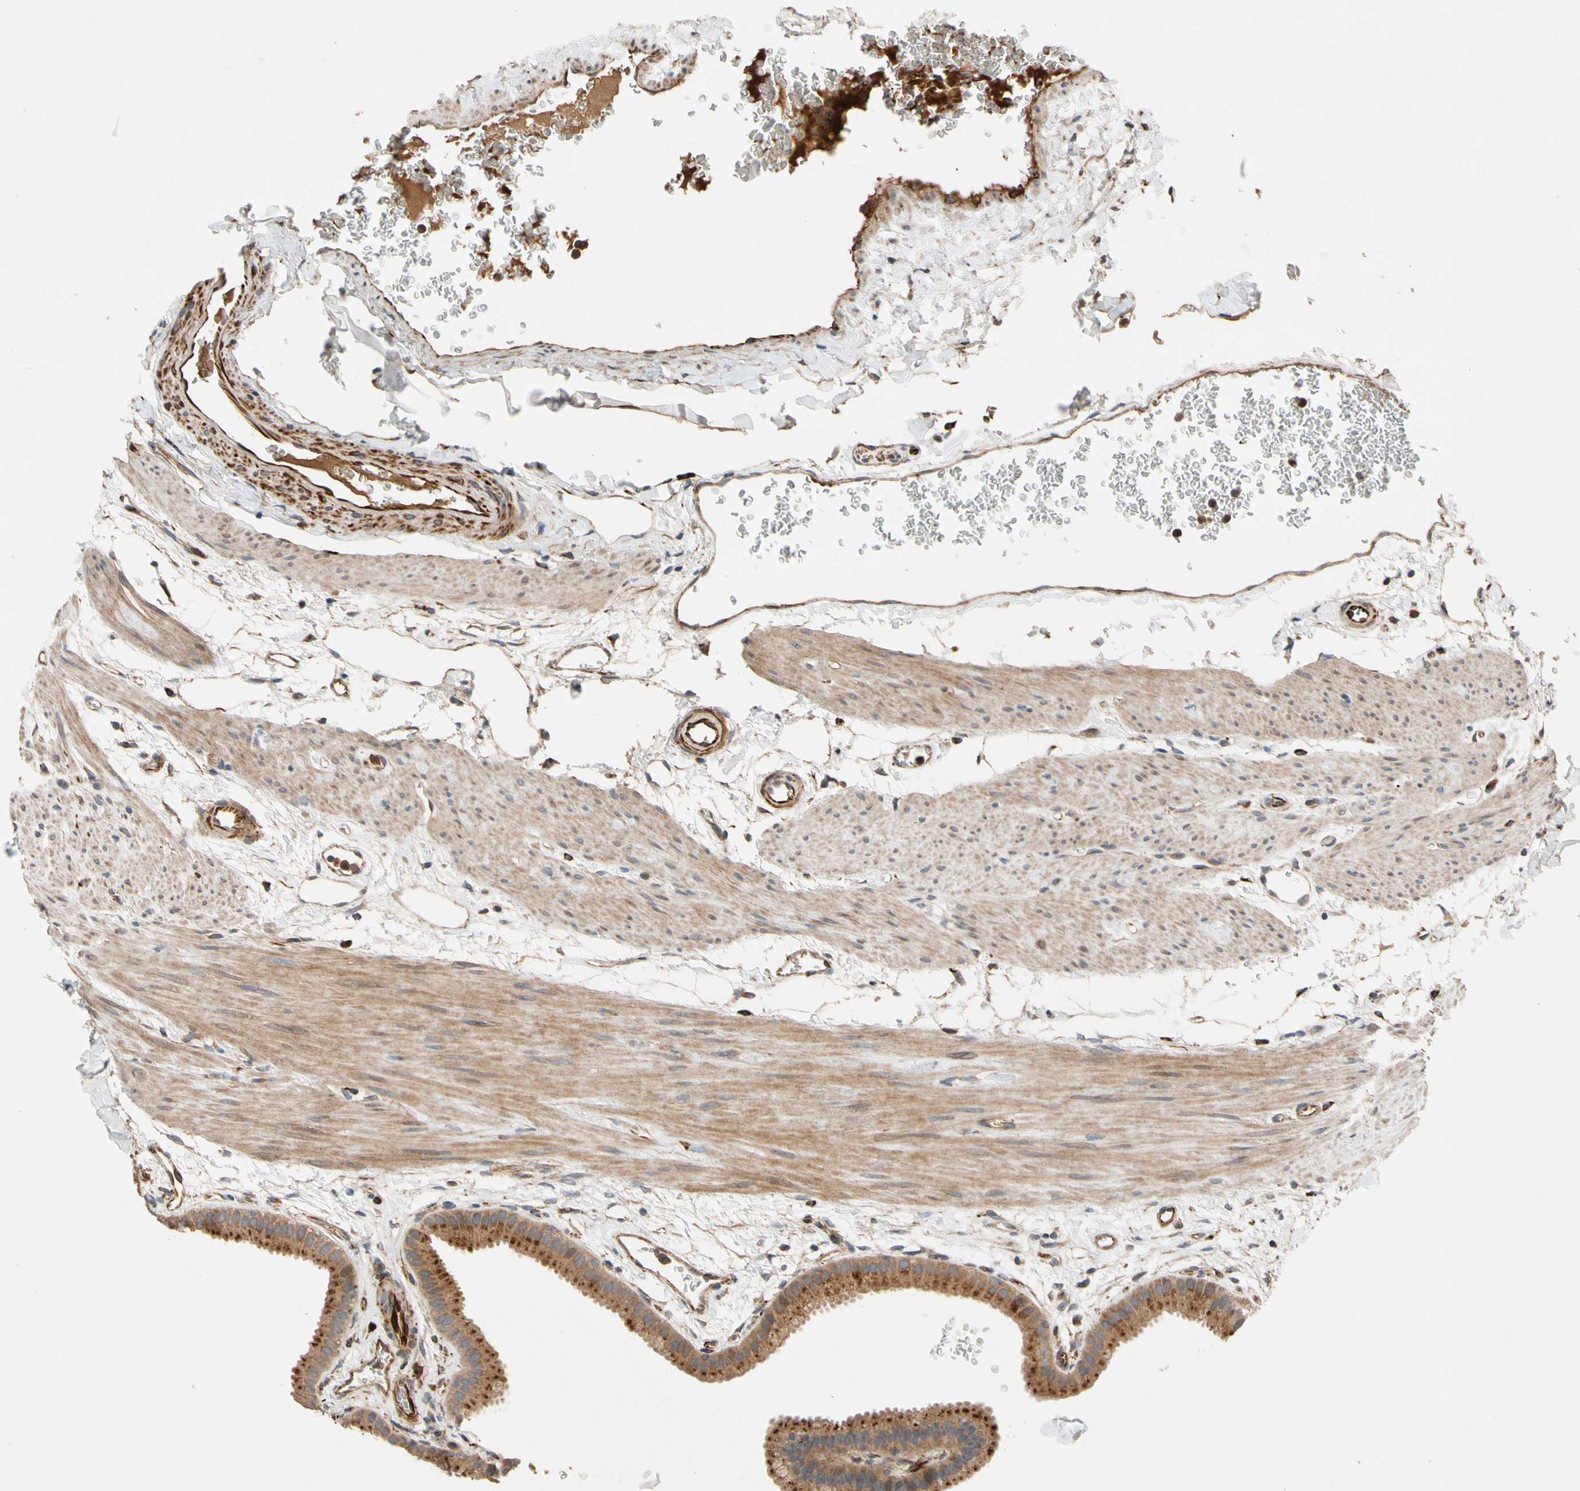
{"staining": {"intensity": "moderate", "quantity": ">75%", "location": "cytoplasmic/membranous"}, "tissue": "gallbladder", "cell_type": "Glandular cells", "image_type": "normal", "snomed": [{"axis": "morphology", "description": "Normal tissue, NOS"}, {"axis": "topography", "description": "Gallbladder"}], "caption": "Benign gallbladder demonstrates moderate cytoplasmic/membranous staining in about >75% of glandular cells (DAB (3,3'-diaminobenzidine) IHC, brown staining for protein, blue staining for nuclei)..", "gene": "FGD6", "patient": {"sex": "female", "age": 64}}